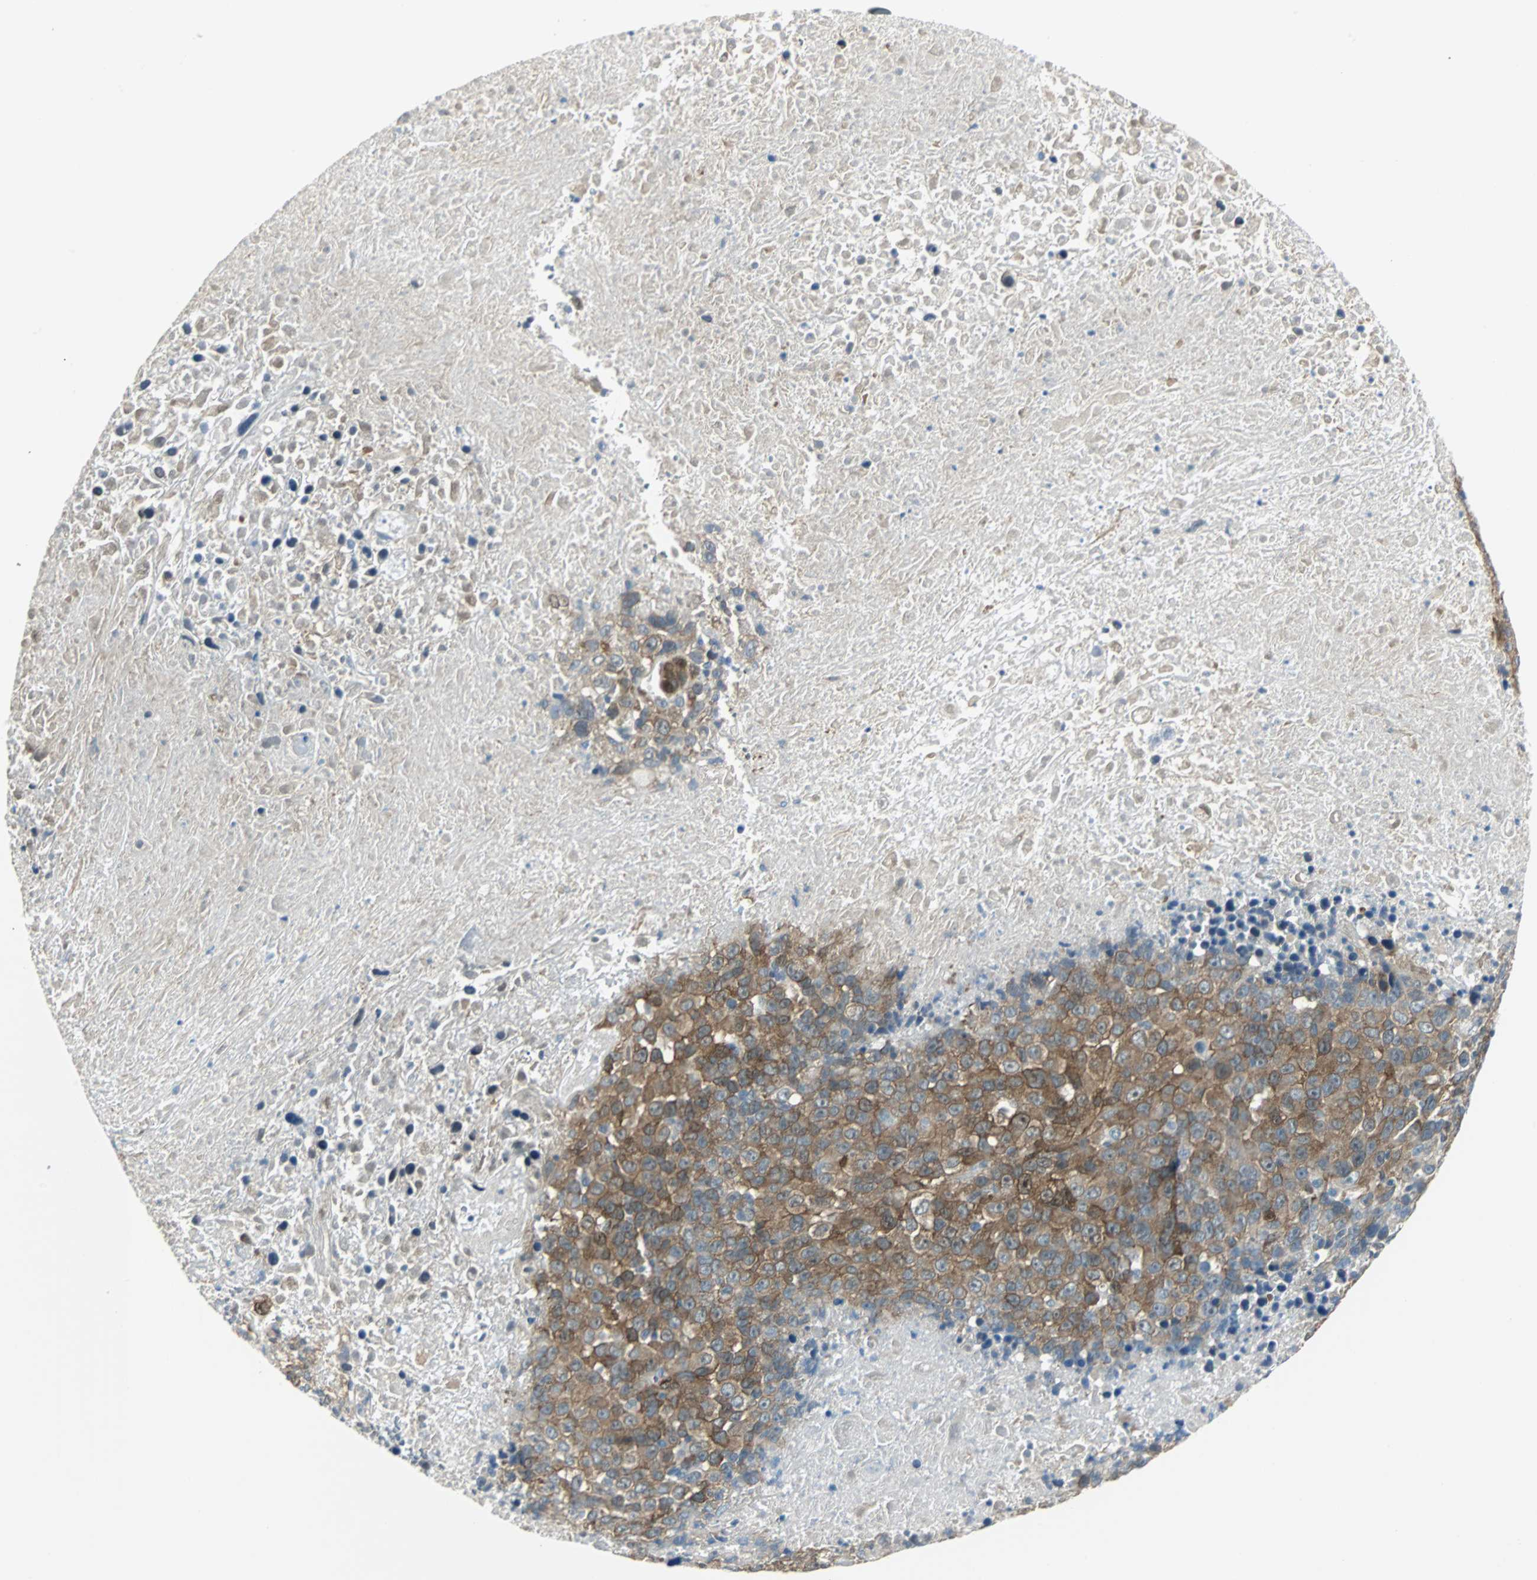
{"staining": {"intensity": "moderate", "quantity": ">75%", "location": "cytoplasmic/membranous"}, "tissue": "melanoma", "cell_type": "Tumor cells", "image_type": "cancer", "snomed": [{"axis": "morphology", "description": "Malignant melanoma, Metastatic site"}, {"axis": "topography", "description": "Cerebral cortex"}], "caption": "Immunohistochemical staining of malignant melanoma (metastatic site) displays medium levels of moderate cytoplasmic/membranous expression in approximately >75% of tumor cells.", "gene": "FHL2", "patient": {"sex": "female", "age": 52}}